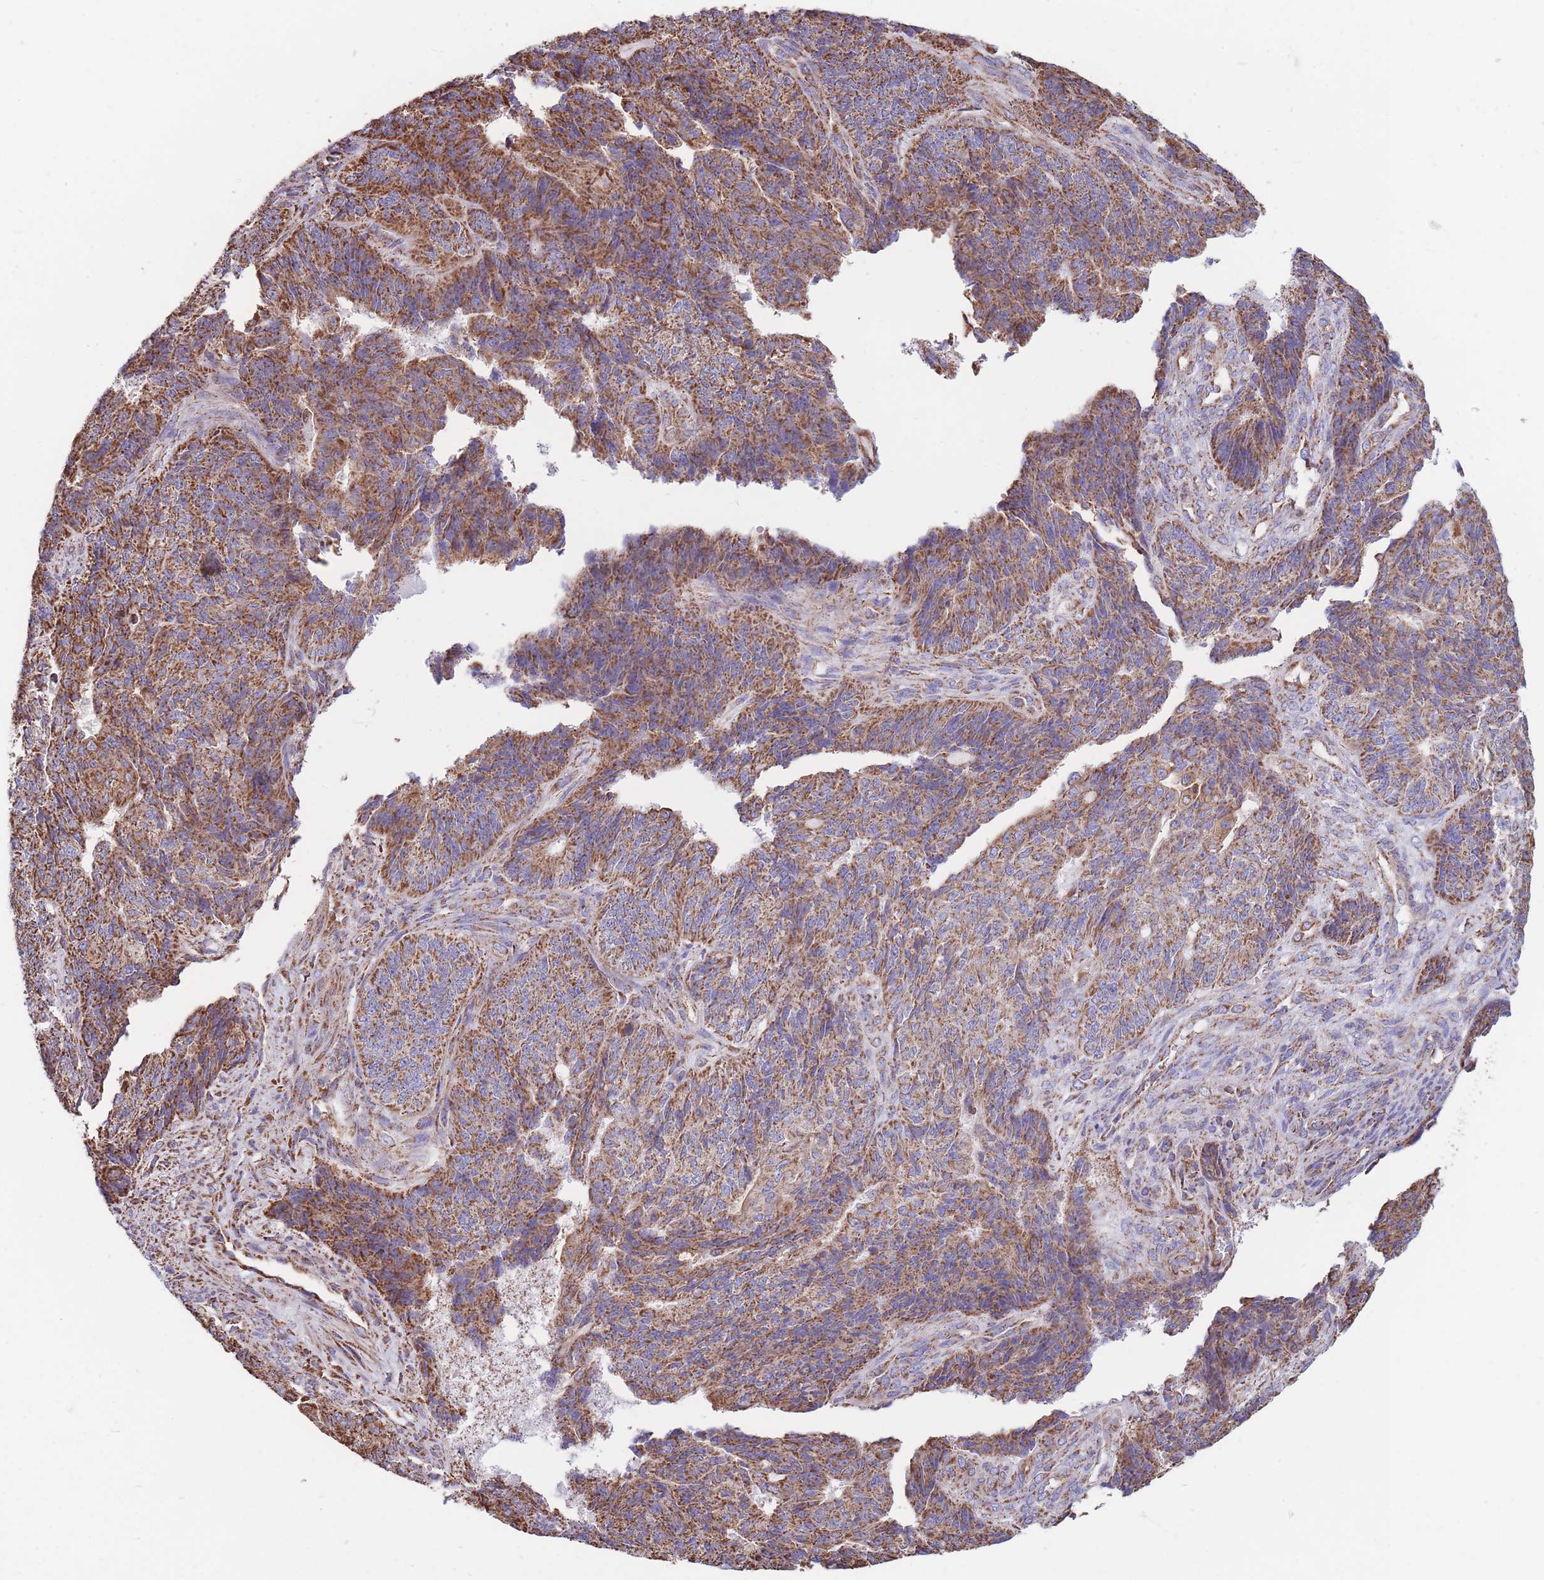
{"staining": {"intensity": "moderate", "quantity": ">75%", "location": "cytoplasmic/membranous"}, "tissue": "endometrial cancer", "cell_type": "Tumor cells", "image_type": "cancer", "snomed": [{"axis": "morphology", "description": "Adenocarcinoma, NOS"}, {"axis": "topography", "description": "Endometrium"}], "caption": "Immunohistochemical staining of endometrial cancer displays medium levels of moderate cytoplasmic/membranous expression in about >75% of tumor cells. The protein is shown in brown color, while the nuclei are stained blue.", "gene": "FKBP8", "patient": {"sex": "female", "age": 32}}